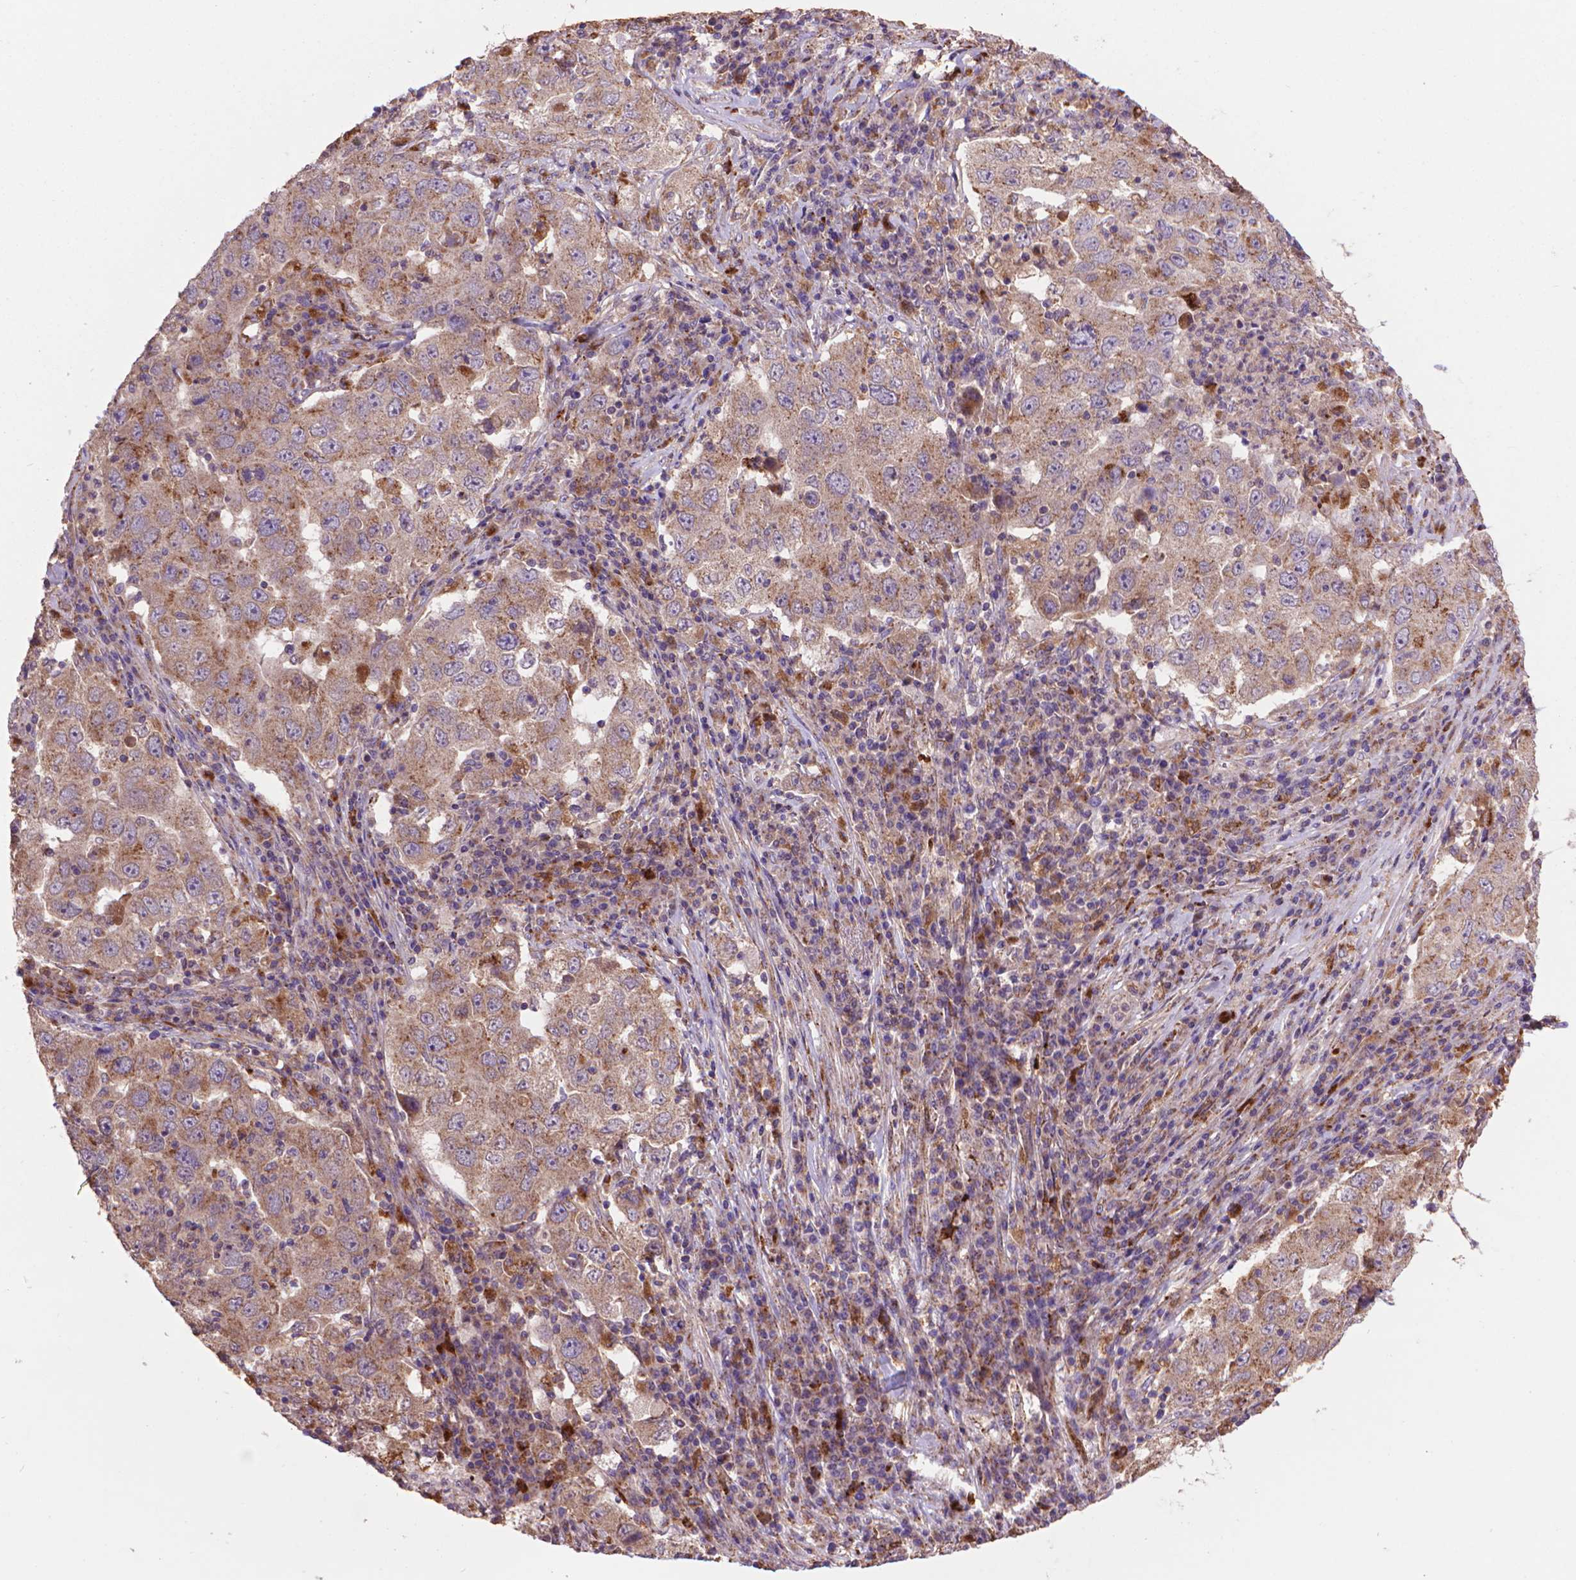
{"staining": {"intensity": "weak", "quantity": ">75%", "location": "cytoplasmic/membranous"}, "tissue": "lung cancer", "cell_type": "Tumor cells", "image_type": "cancer", "snomed": [{"axis": "morphology", "description": "Adenocarcinoma, NOS"}, {"axis": "topography", "description": "Lung"}], "caption": "Immunohistochemical staining of human adenocarcinoma (lung) exhibits low levels of weak cytoplasmic/membranous protein expression in approximately >75% of tumor cells. The protein of interest is stained brown, and the nuclei are stained in blue (DAB IHC with brightfield microscopy, high magnification).", "gene": "GLB1", "patient": {"sex": "male", "age": 73}}